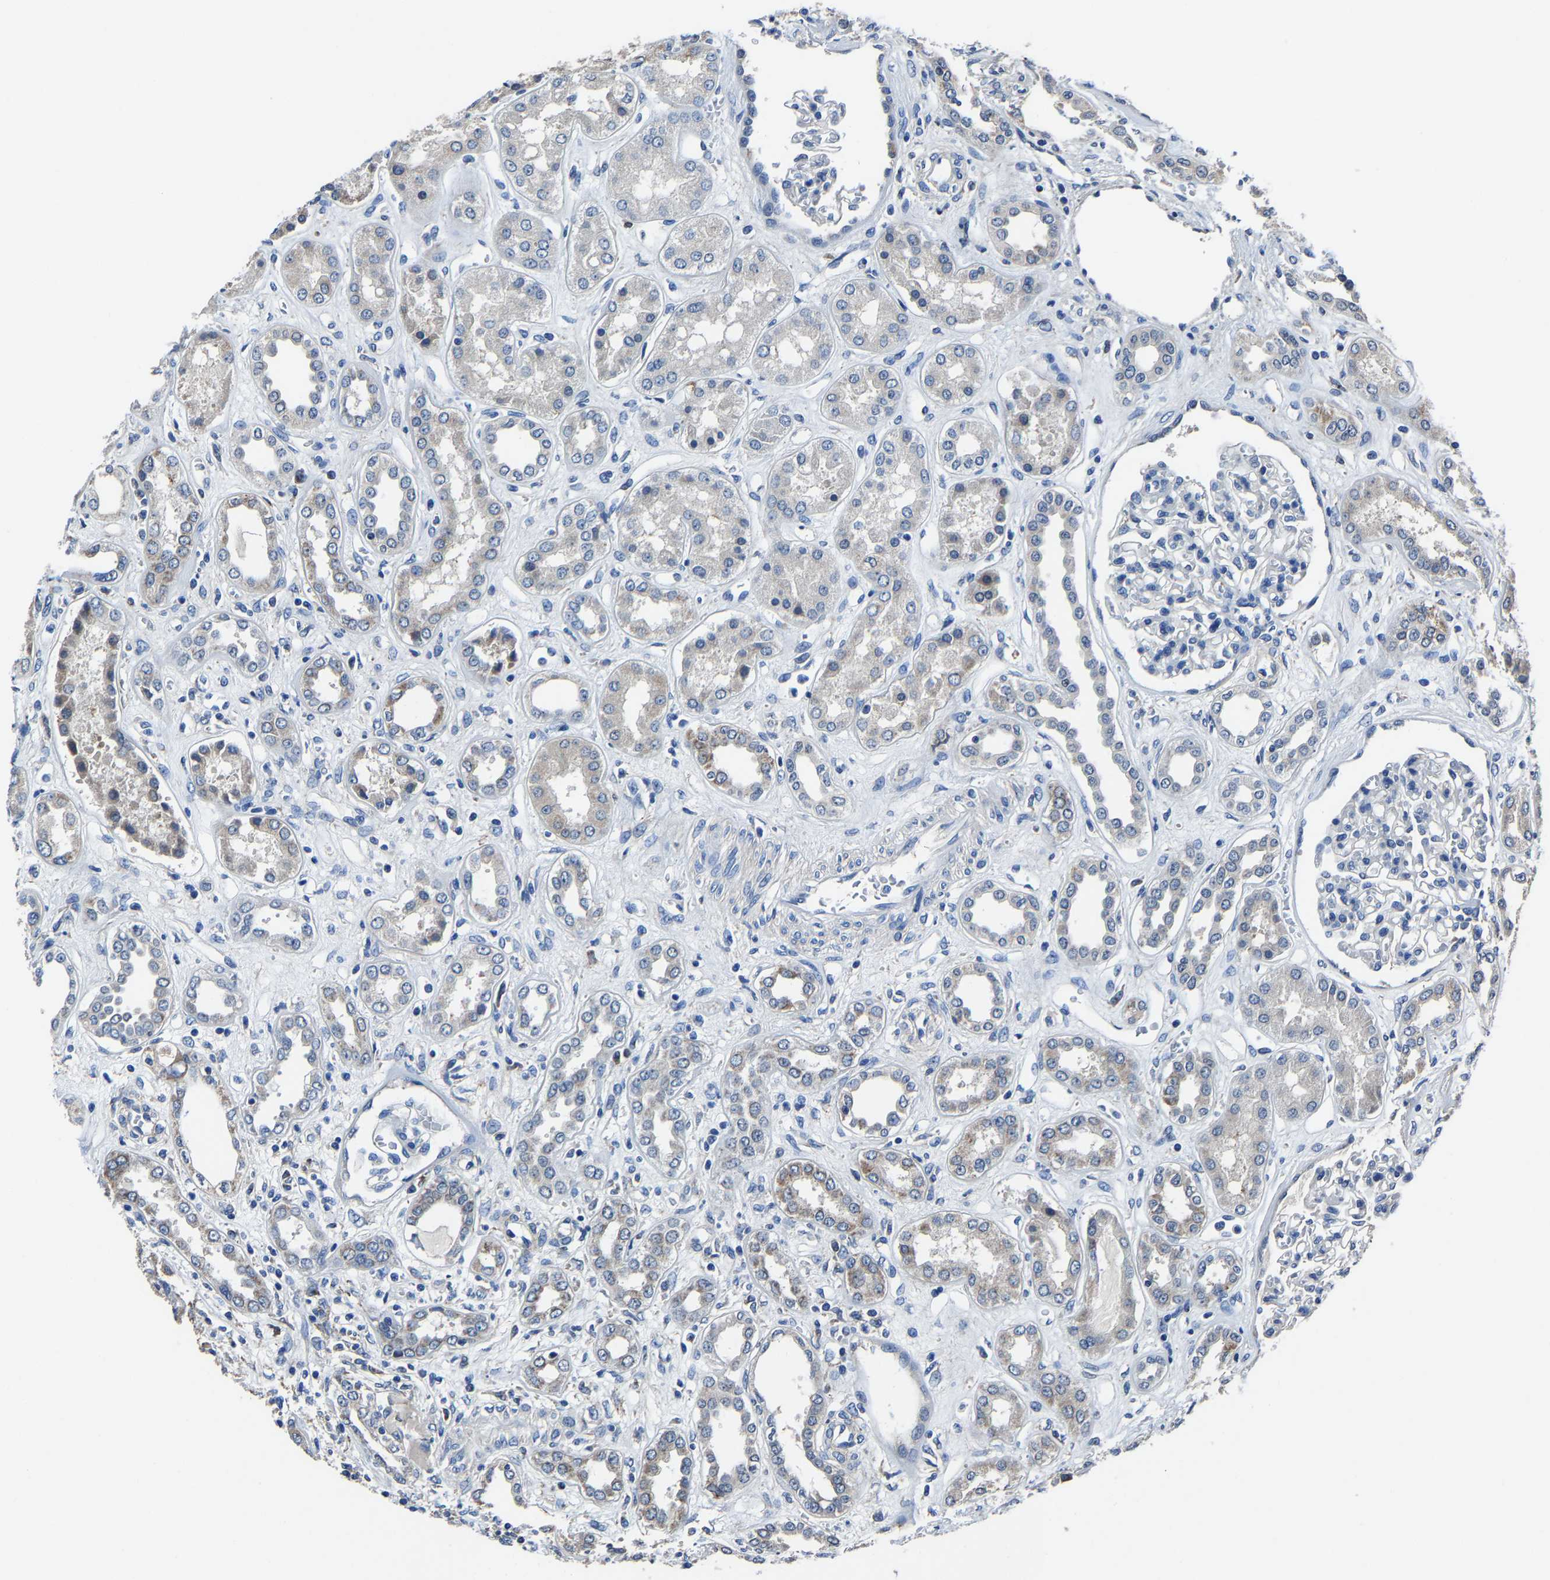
{"staining": {"intensity": "negative", "quantity": "none", "location": "none"}, "tissue": "kidney", "cell_type": "Cells in glomeruli", "image_type": "normal", "snomed": [{"axis": "morphology", "description": "Normal tissue, NOS"}, {"axis": "topography", "description": "Kidney"}], "caption": "This is an immunohistochemistry photomicrograph of normal kidney. There is no expression in cells in glomeruli.", "gene": "STRBP", "patient": {"sex": "male", "age": 59}}